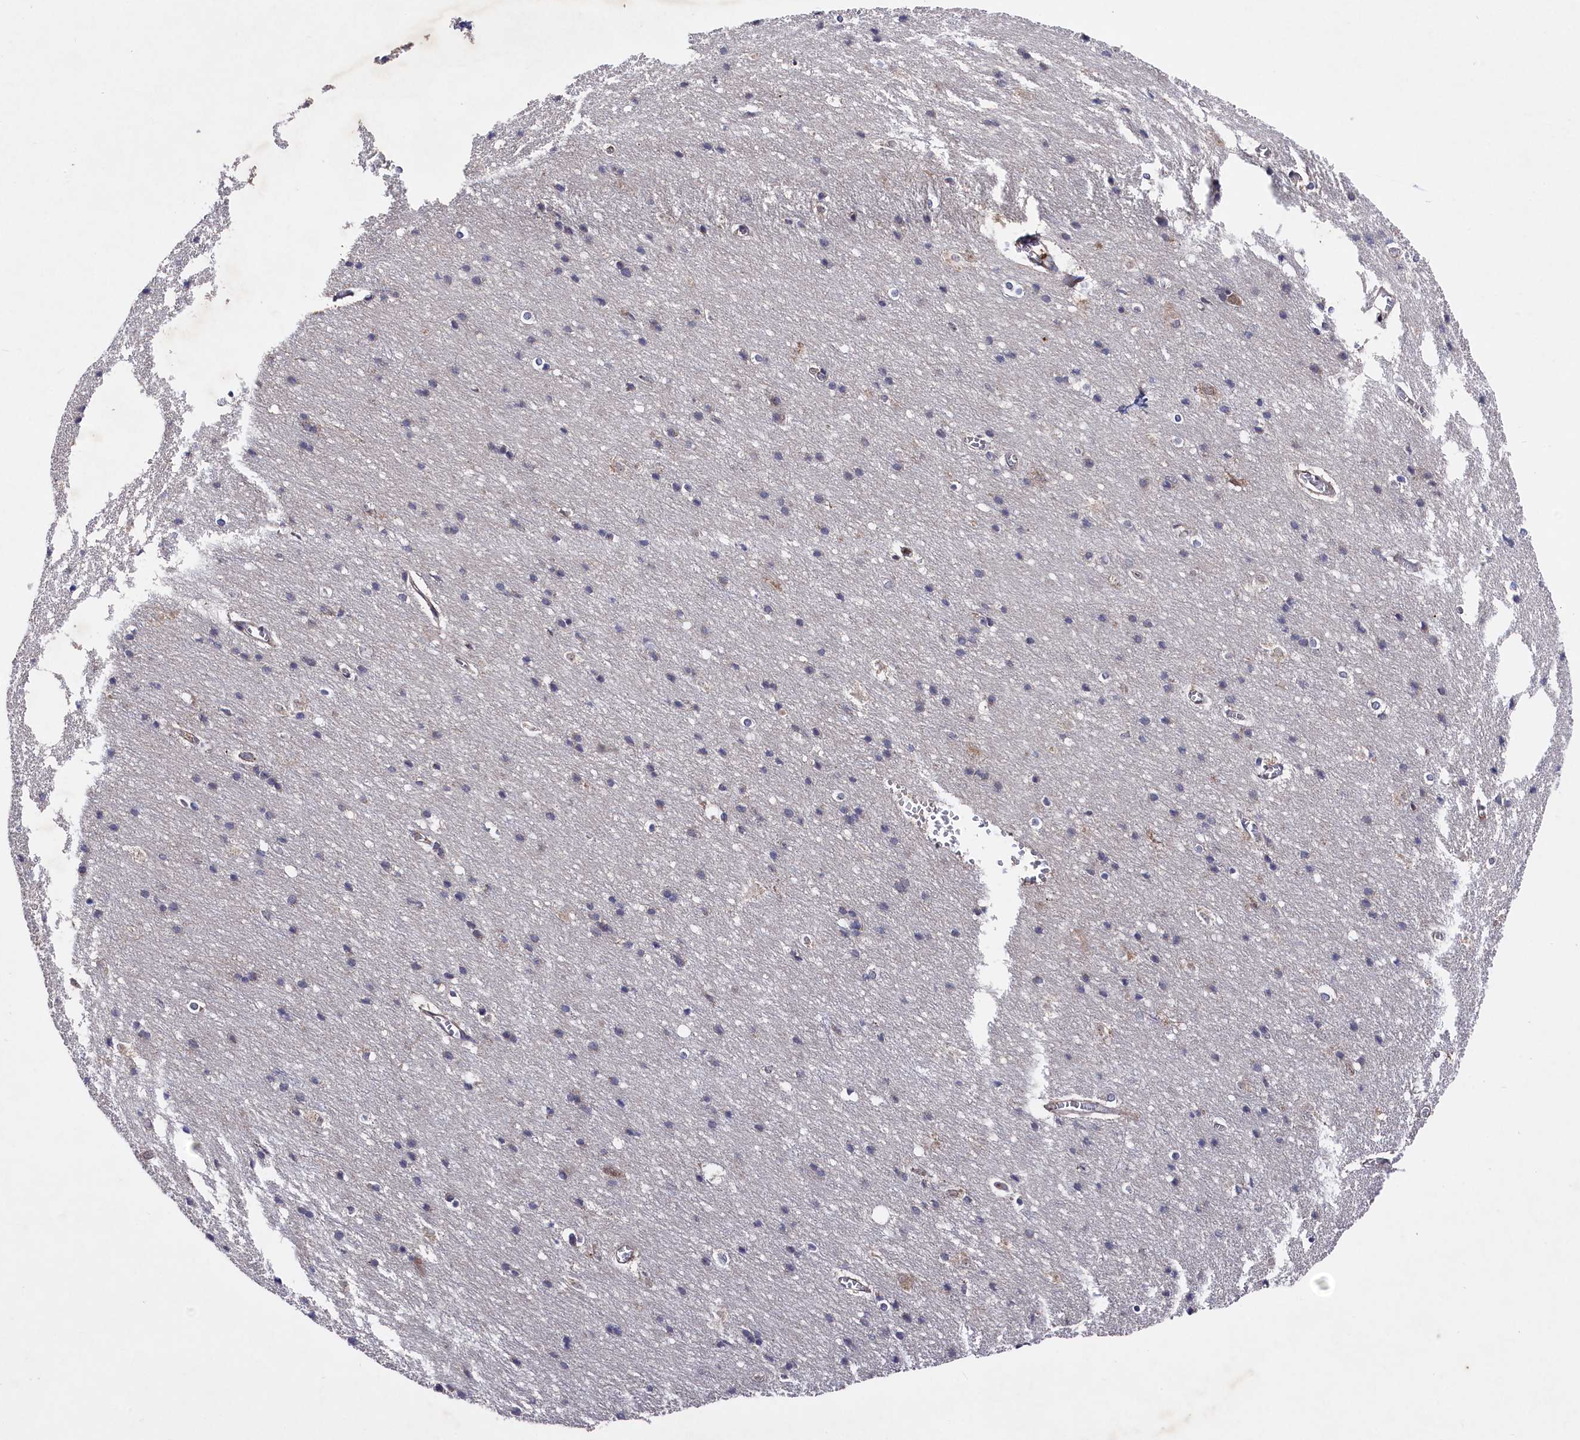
{"staining": {"intensity": "strong", "quantity": ">75%", "location": "cytoplasmic/membranous,nuclear"}, "tissue": "cerebral cortex", "cell_type": "Endothelial cells", "image_type": "normal", "snomed": [{"axis": "morphology", "description": "Normal tissue, NOS"}, {"axis": "topography", "description": "Cerebral cortex"}], "caption": "High-magnification brightfield microscopy of unremarkable cerebral cortex stained with DAB (brown) and counterstained with hematoxylin (blue). endothelial cells exhibit strong cytoplasmic/membranous,nuclear expression is seen in approximately>75% of cells. The protein is stained brown, and the nuclei are stained in blue (DAB (3,3'-diaminobenzidine) IHC with brightfield microscopy, high magnification).", "gene": "SUPV3L1", "patient": {"sex": "male", "age": 54}}